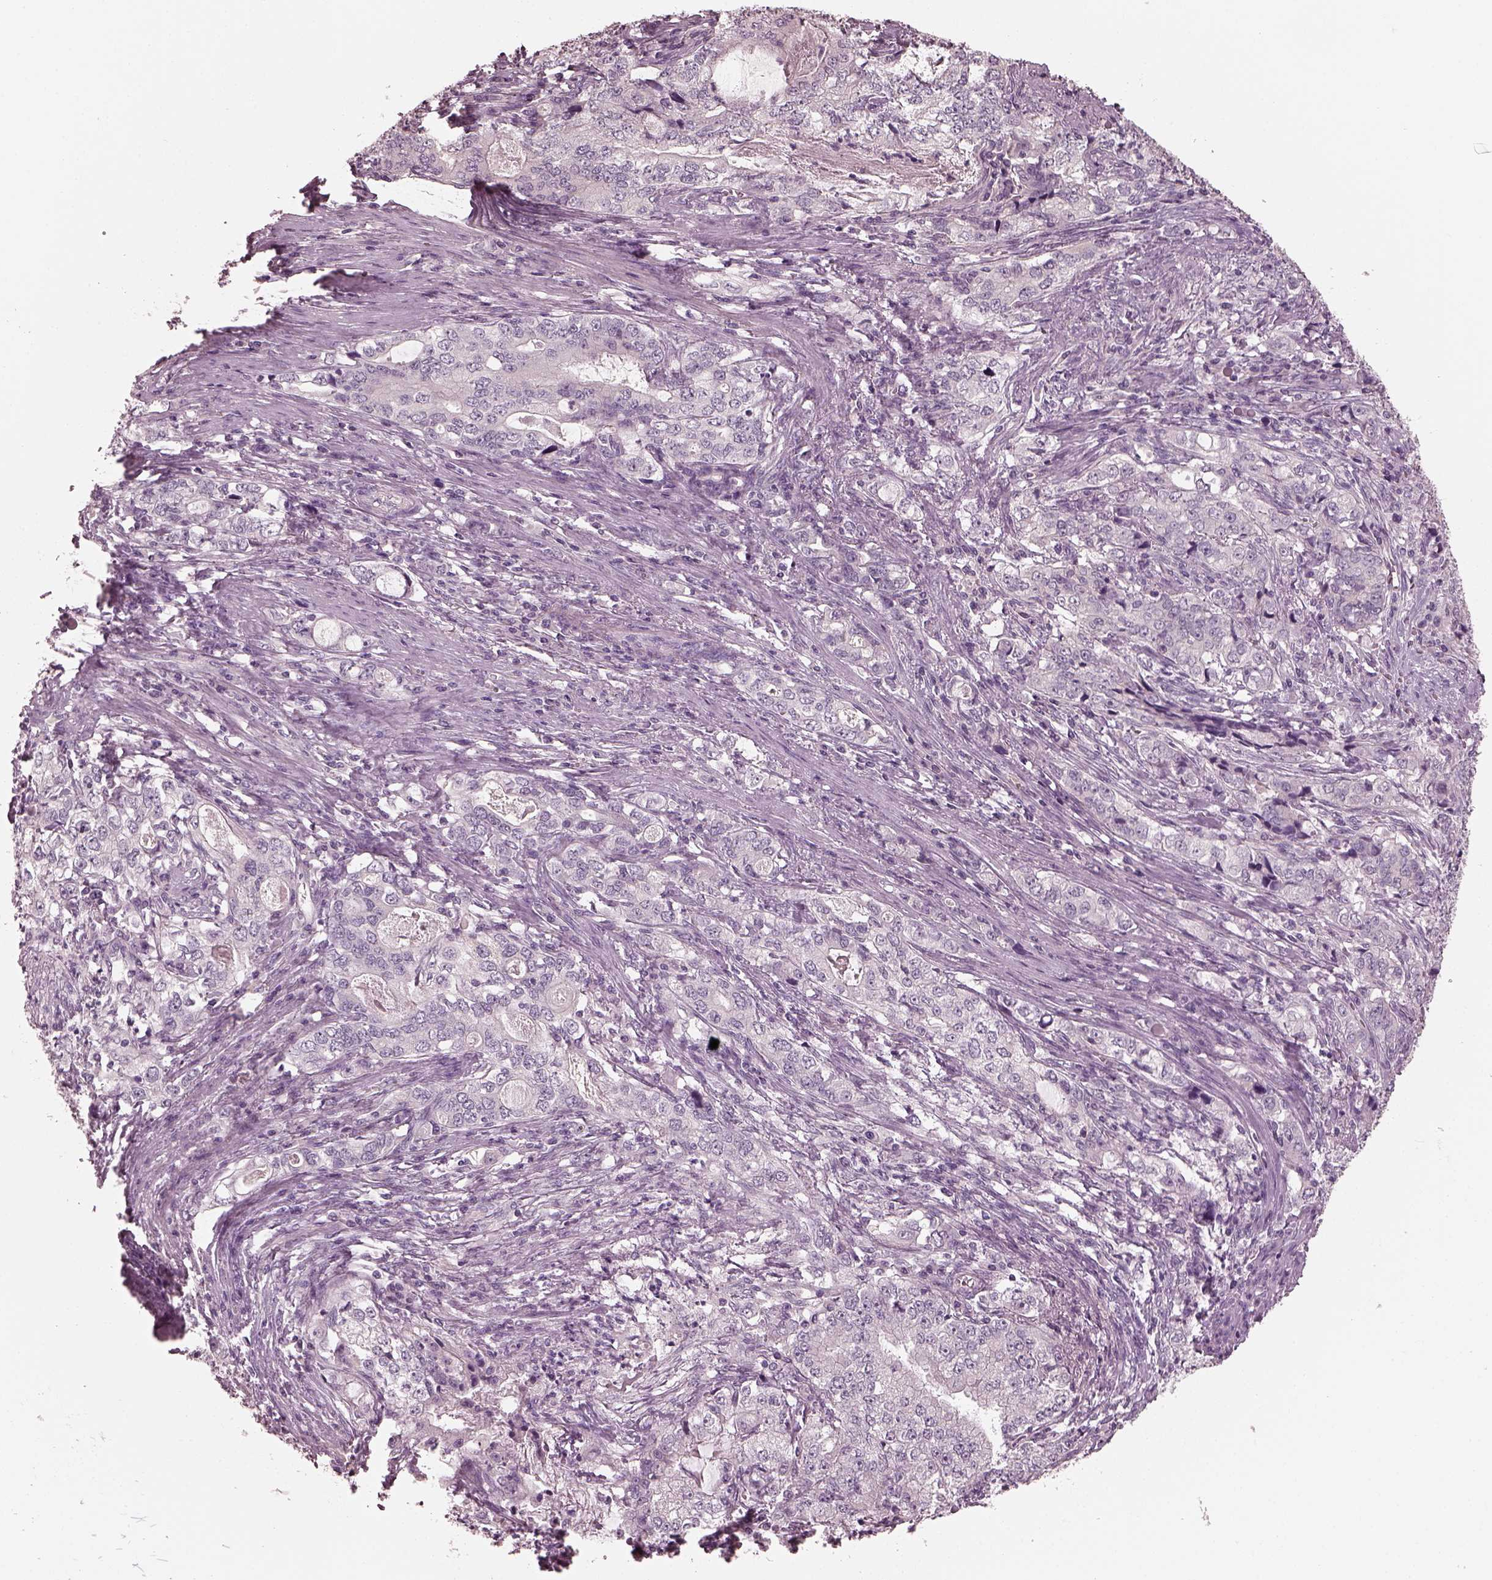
{"staining": {"intensity": "negative", "quantity": "none", "location": "none"}, "tissue": "stomach cancer", "cell_type": "Tumor cells", "image_type": "cancer", "snomed": [{"axis": "morphology", "description": "Adenocarcinoma, NOS"}, {"axis": "topography", "description": "Stomach, lower"}], "caption": "IHC photomicrograph of stomach adenocarcinoma stained for a protein (brown), which demonstrates no staining in tumor cells.", "gene": "OPTC", "patient": {"sex": "female", "age": 72}}